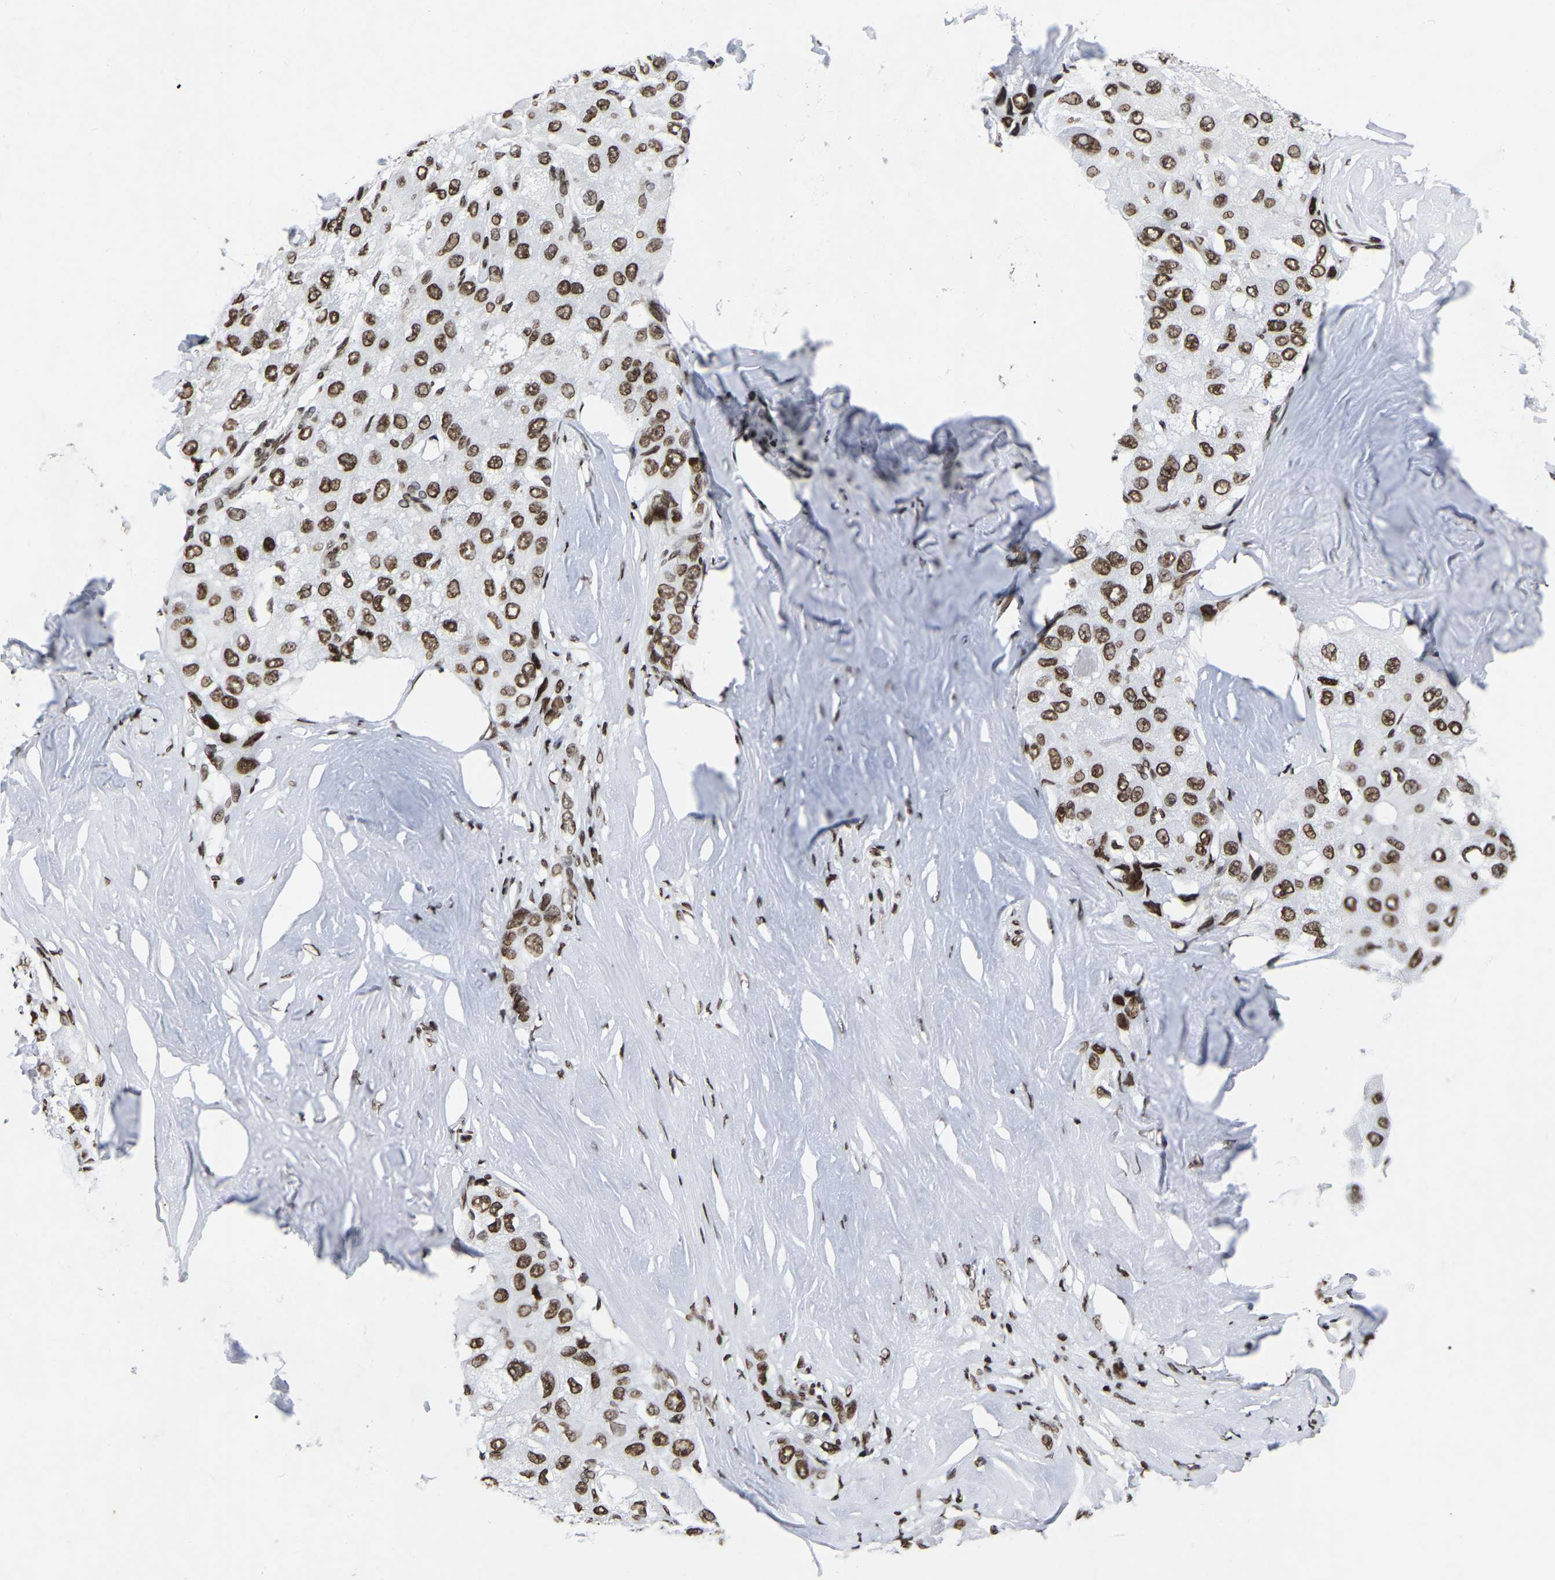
{"staining": {"intensity": "moderate", "quantity": ">75%", "location": "nuclear"}, "tissue": "liver cancer", "cell_type": "Tumor cells", "image_type": "cancer", "snomed": [{"axis": "morphology", "description": "Carcinoma, Hepatocellular, NOS"}, {"axis": "topography", "description": "Liver"}], "caption": "Human liver cancer stained with a protein marker reveals moderate staining in tumor cells.", "gene": "PRCC", "patient": {"sex": "male", "age": 80}}